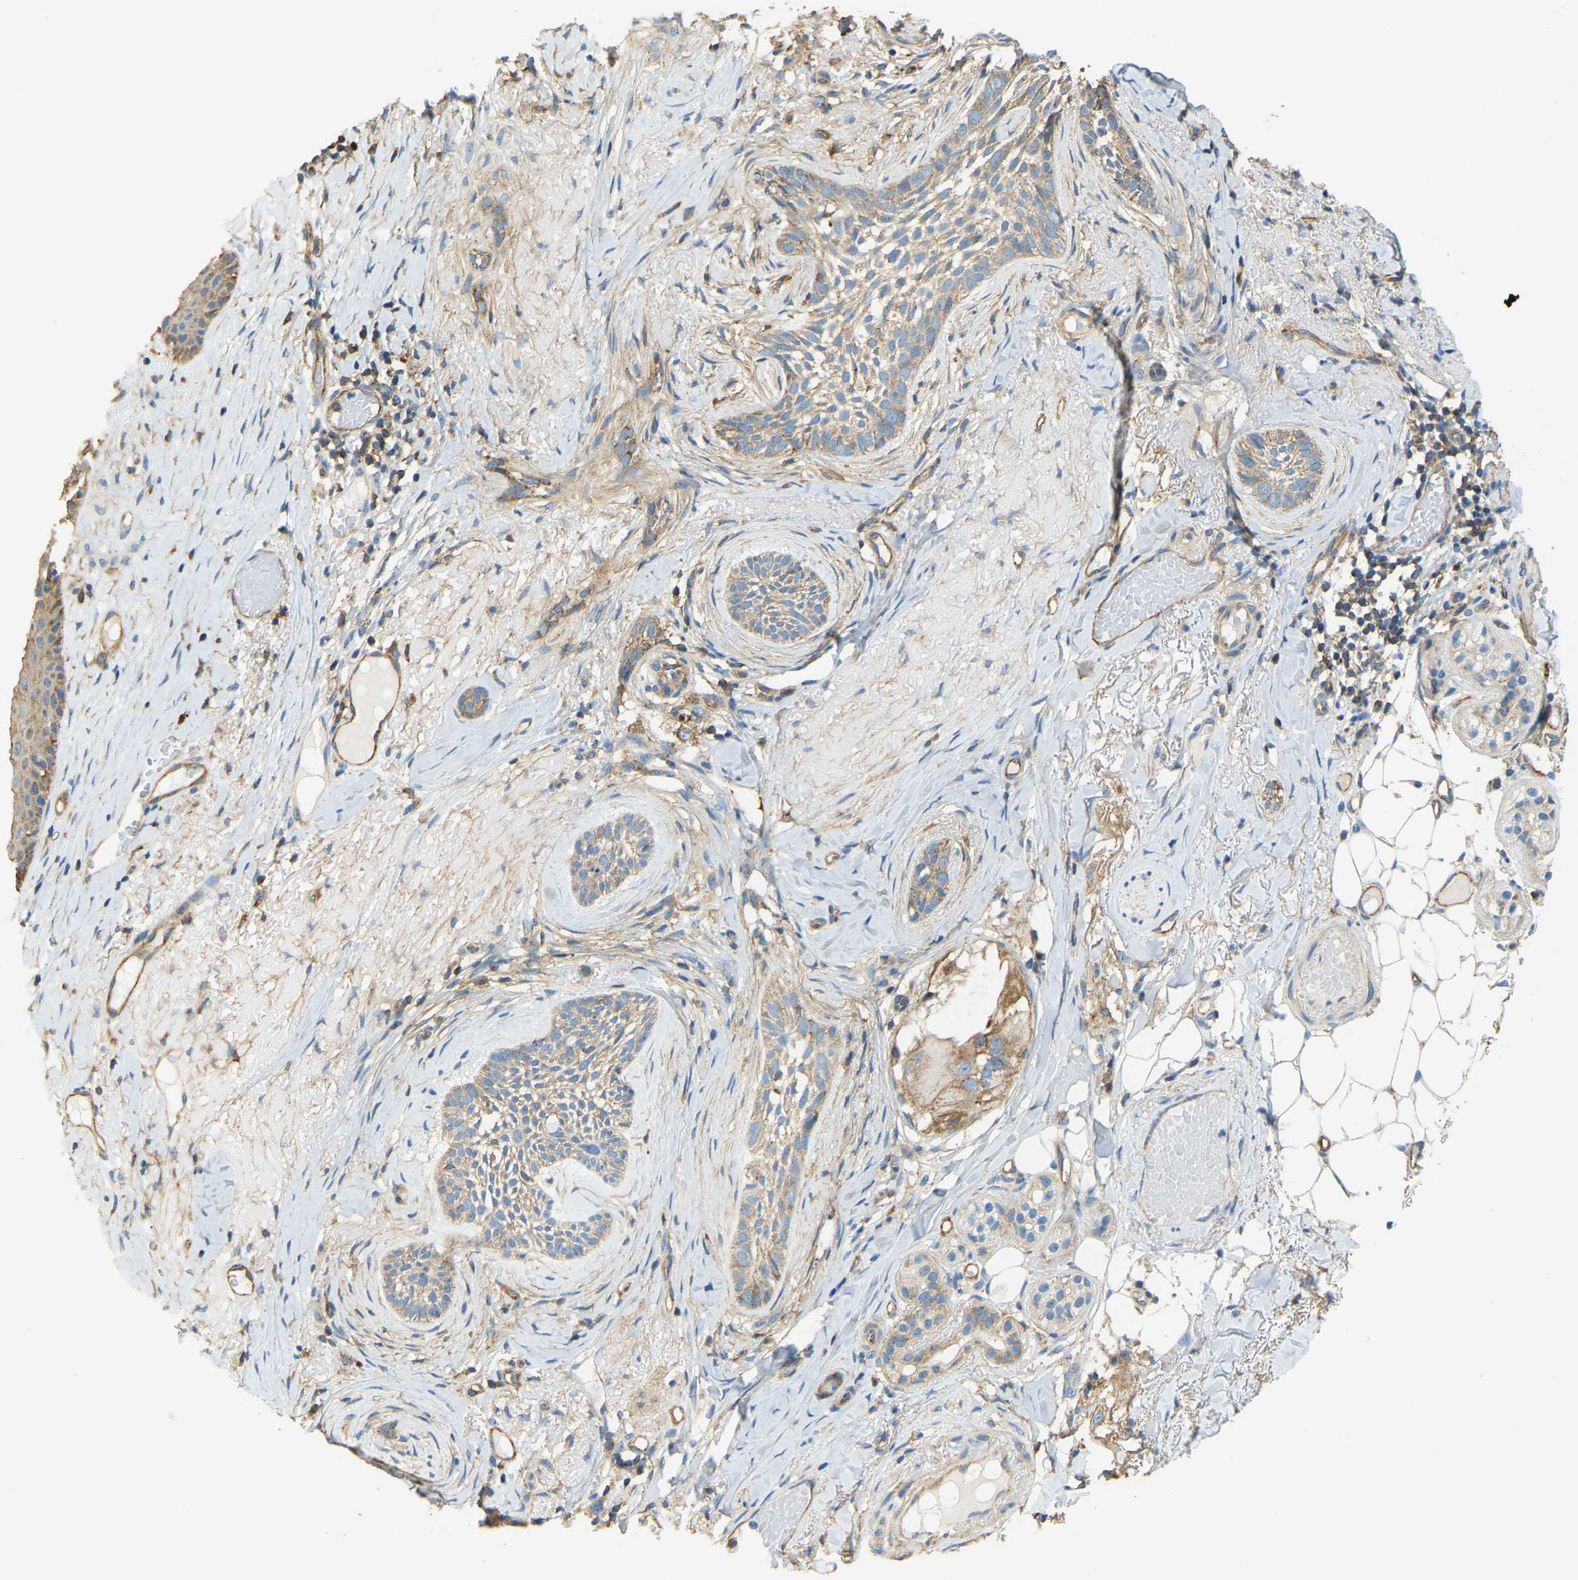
{"staining": {"intensity": "moderate", "quantity": ">75%", "location": "cytoplasmic/membranous"}, "tissue": "skin cancer", "cell_type": "Tumor cells", "image_type": "cancer", "snomed": [{"axis": "morphology", "description": "Basal cell carcinoma"}, {"axis": "topography", "description": "Skin"}], "caption": "An image showing moderate cytoplasmic/membranous positivity in approximately >75% of tumor cells in basal cell carcinoma (skin), as visualized by brown immunohistochemical staining.", "gene": "AHNAK", "patient": {"sex": "female", "age": 88}}